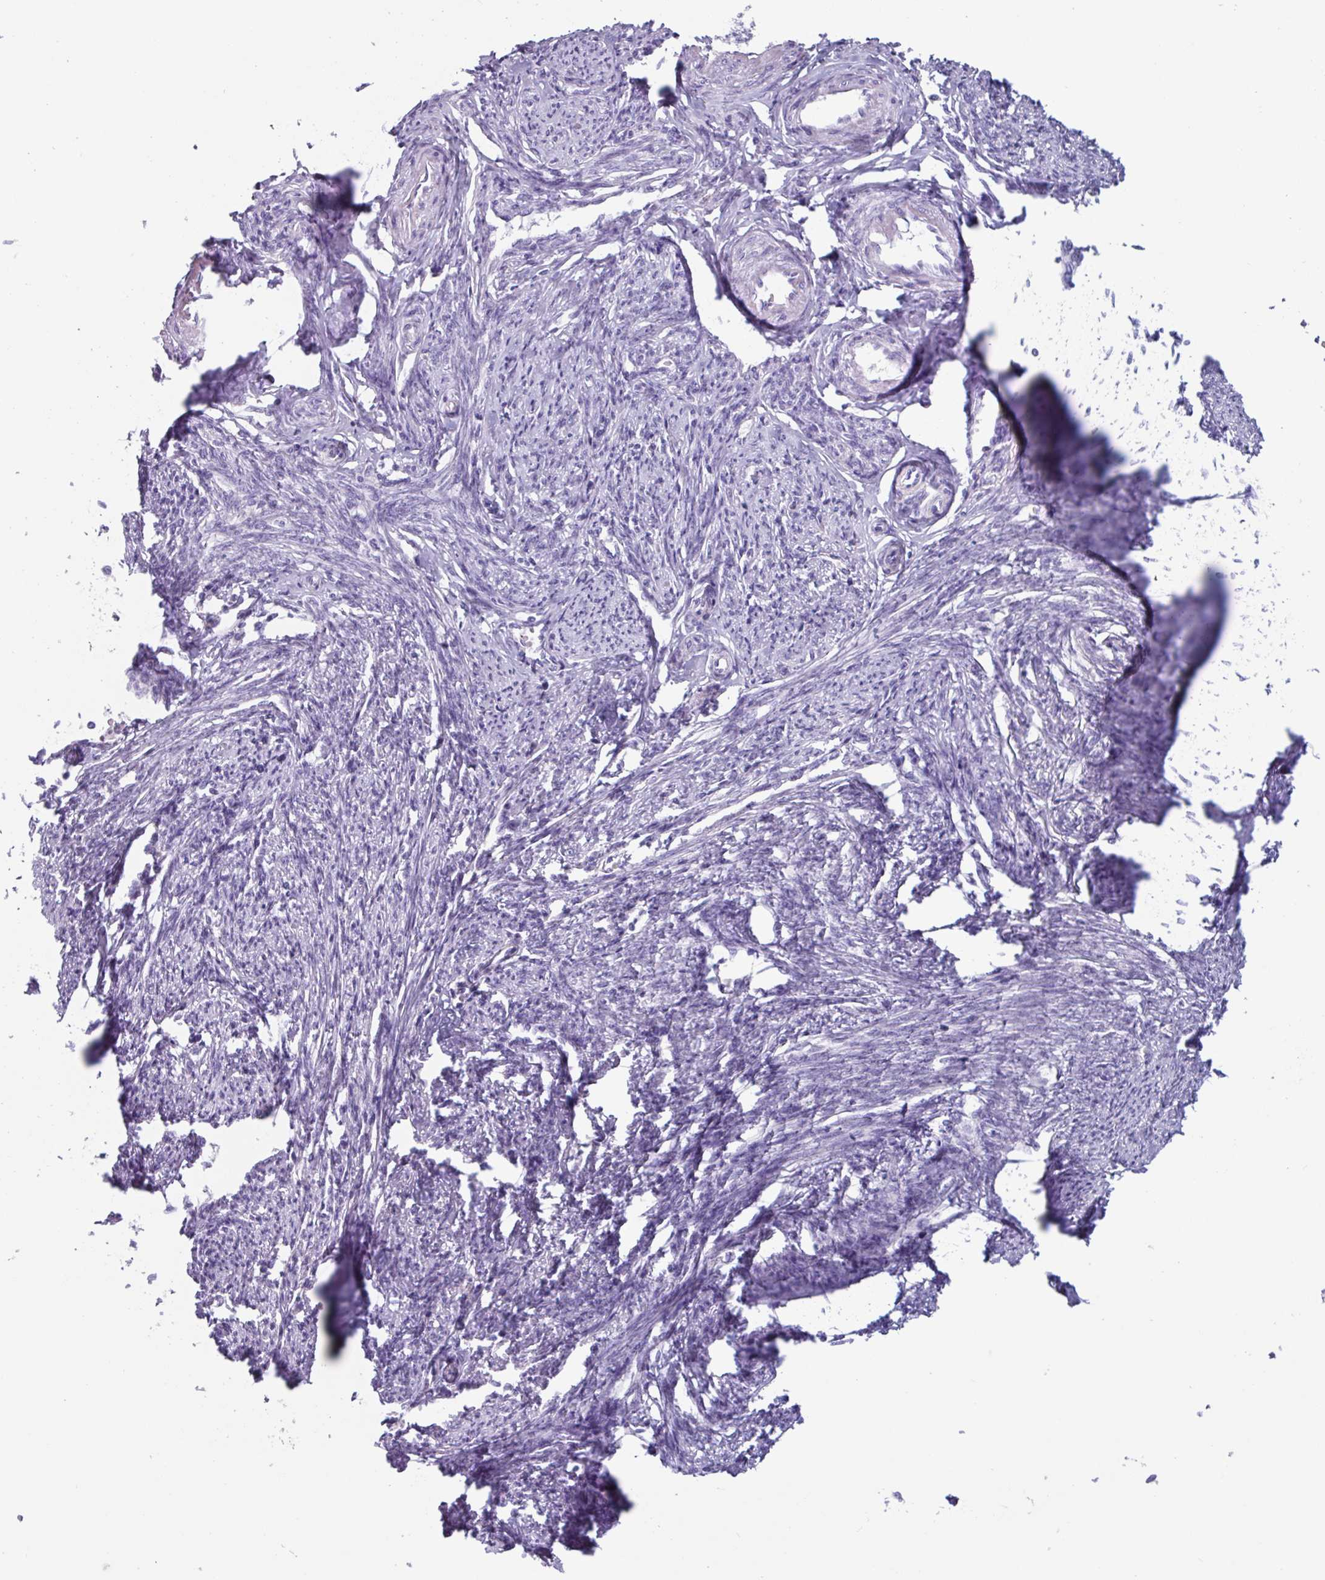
{"staining": {"intensity": "negative", "quantity": "none", "location": "none"}, "tissue": "smooth muscle", "cell_type": "Smooth muscle cells", "image_type": "normal", "snomed": [{"axis": "morphology", "description": "Normal tissue, NOS"}, {"axis": "topography", "description": "Smooth muscle"}, {"axis": "topography", "description": "Uterus"}], "caption": "Image shows no protein positivity in smooth muscle cells of unremarkable smooth muscle.", "gene": "ADGRE1", "patient": {"sex": "female", "age": 59}}